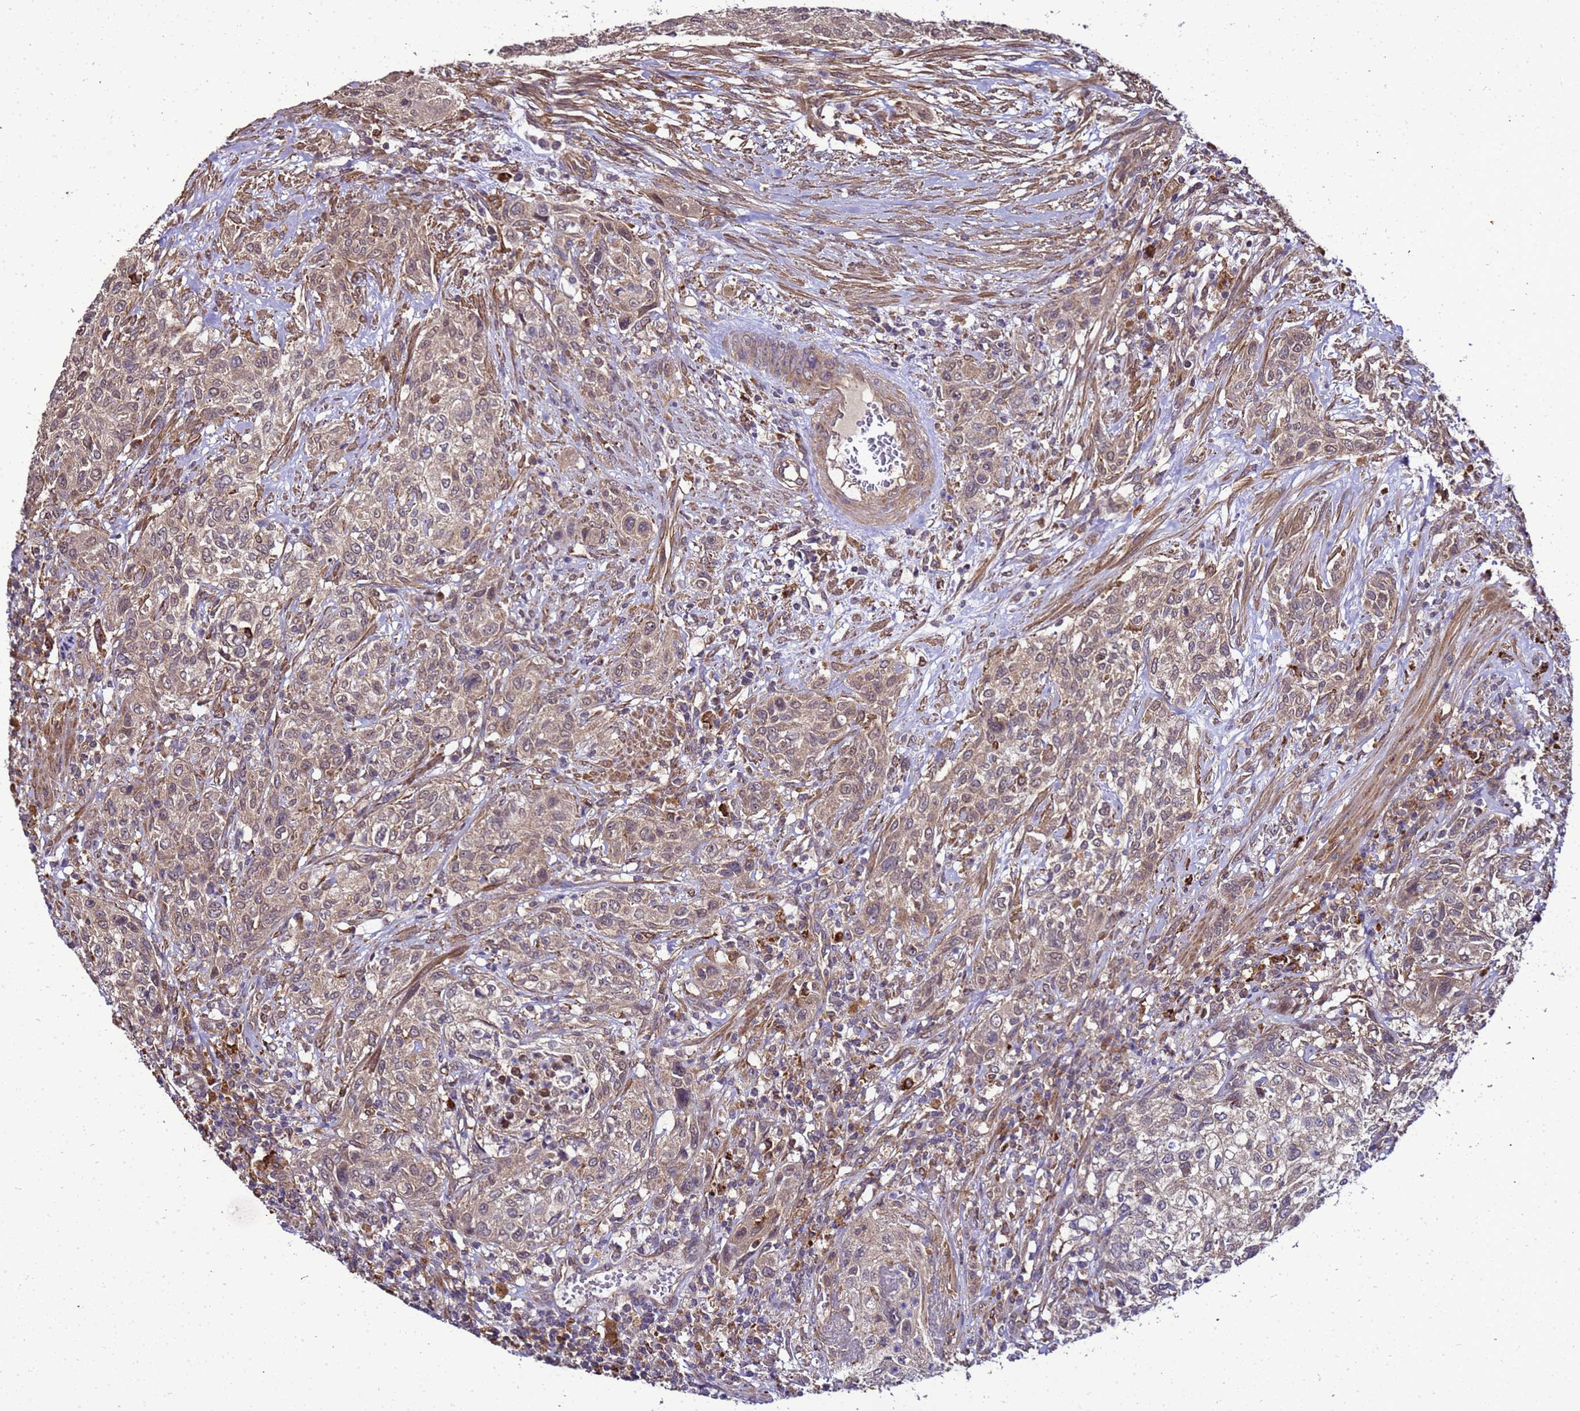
{"staining": {"intensity": "moderate", "quantity": ">75%", "location": "cytoplasmic/membranous"}, "tissue": "urothelial cancer", "cell_type": "Tumor cells", "image_type": "cancer", "snomed": [{"axis": "morphology", "description": "Normal tissue, NOS"}, {"axis": "morphology", "description": "Urothelial carcinoma, NOS"}, {"axis": "topography", "description": "Urinary bladder"}, {"axis": "topography", "description": "Peripheral nerve tissue"}], "caption": "Moderate cytoplasmic/membranous protein staining is seen in about >75% of tumor cells in transitional cell carcinoma.", "gene": "TRABD", "patient": {"sex": "male", "age": 35}}